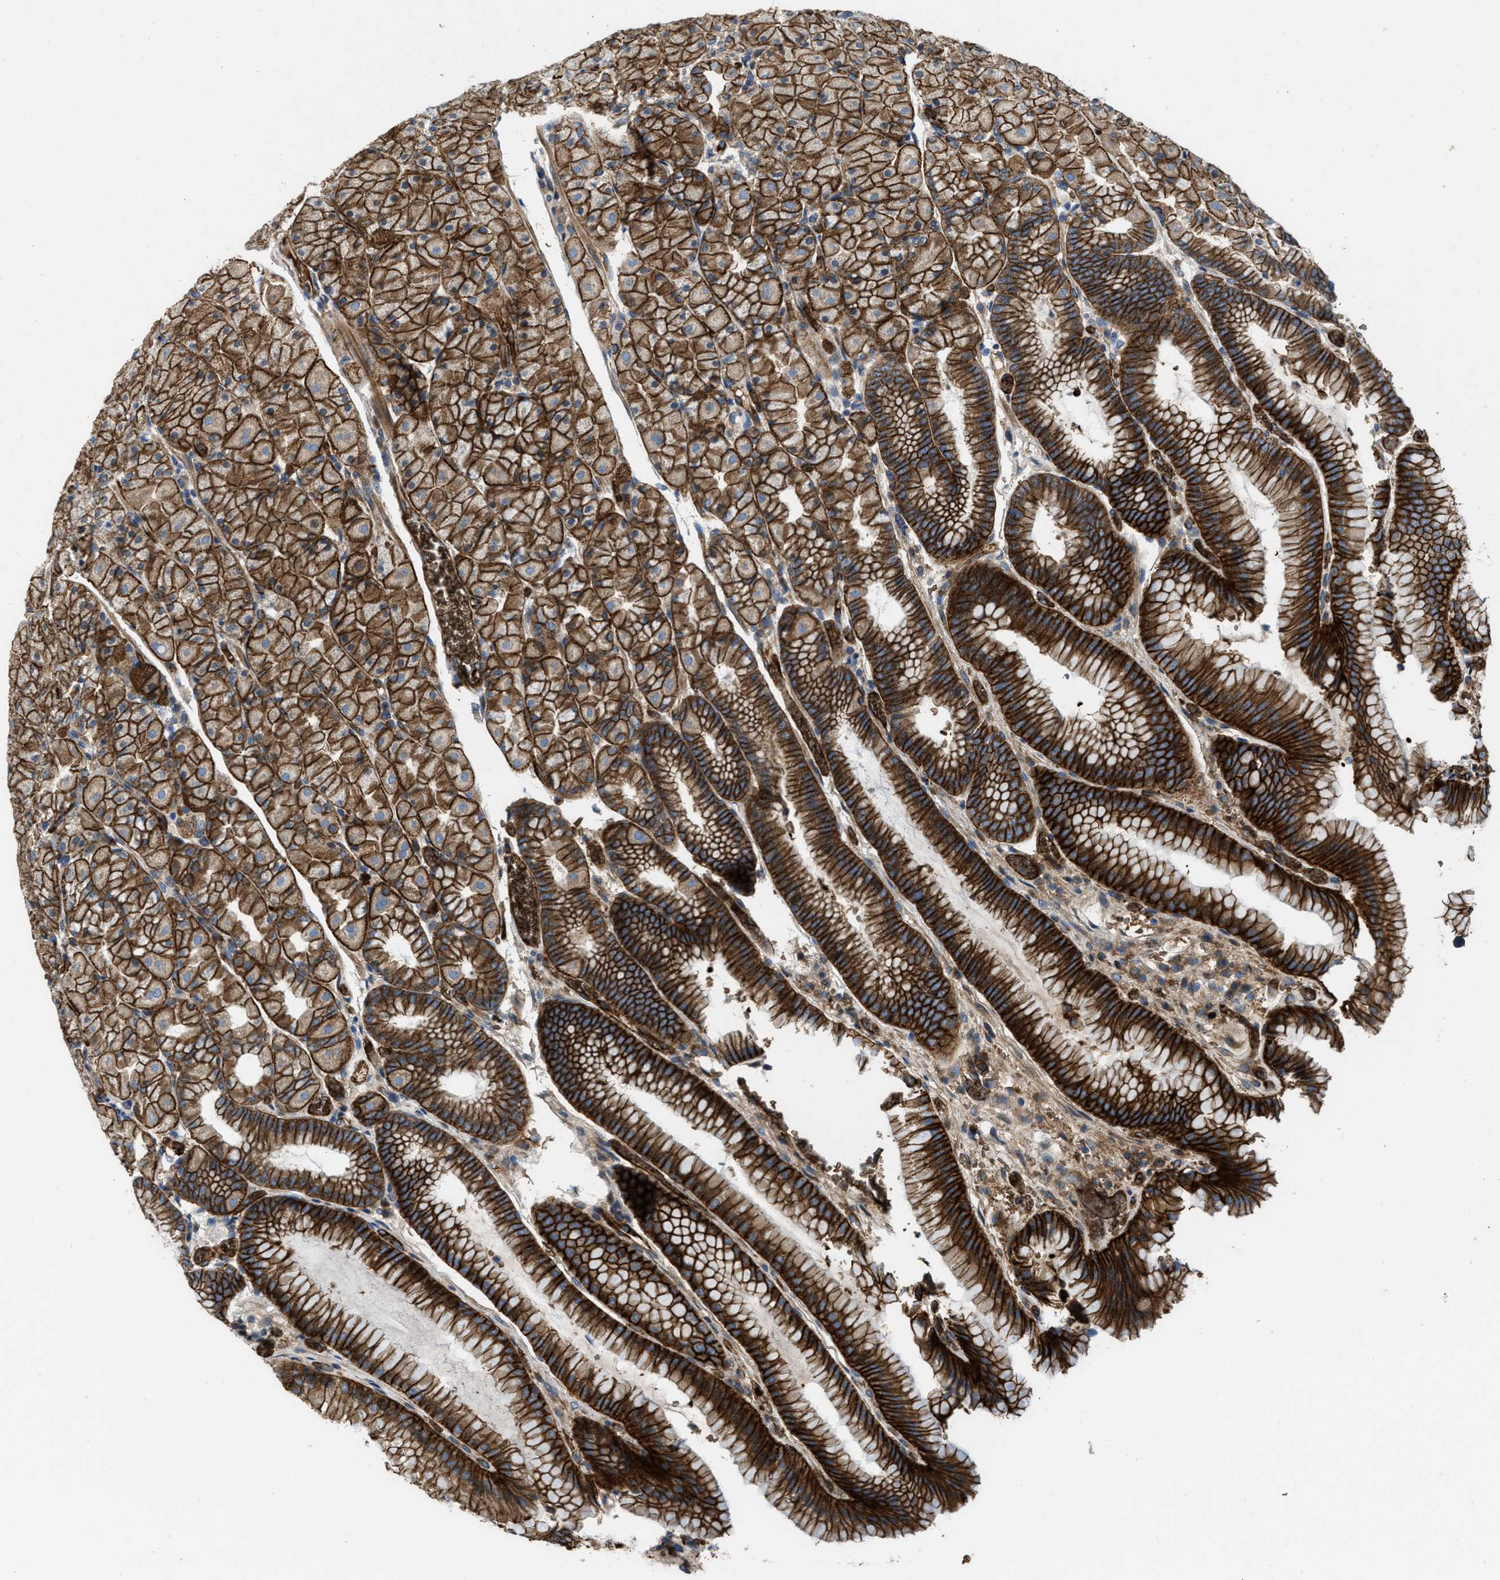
{"staining": {"intensity": "strong", "quantity": ">75%", "location": "cytoplasmic/membranous"}, "tissue": "stomach", "cell_type": "Glandular cells", "image_type": "normal", "snomed": [{"axis": "morphology", "description": "Normal tissue, NOS"}, {"axis": "morphology", "description": "Carcinoid, malignant, NOS"}, {"axis": "topography", "description": "Stomach, upper"}], "caption": "Immunohistochemical staining of benign stomach reveals high levels of strong cytoplasmic/membranous staining in about >75% of glandular cells. (IHC, brightfield microscopy, high magnification).", "gene": "ERC1", "patient": {"sex": "male", "age": 39}}